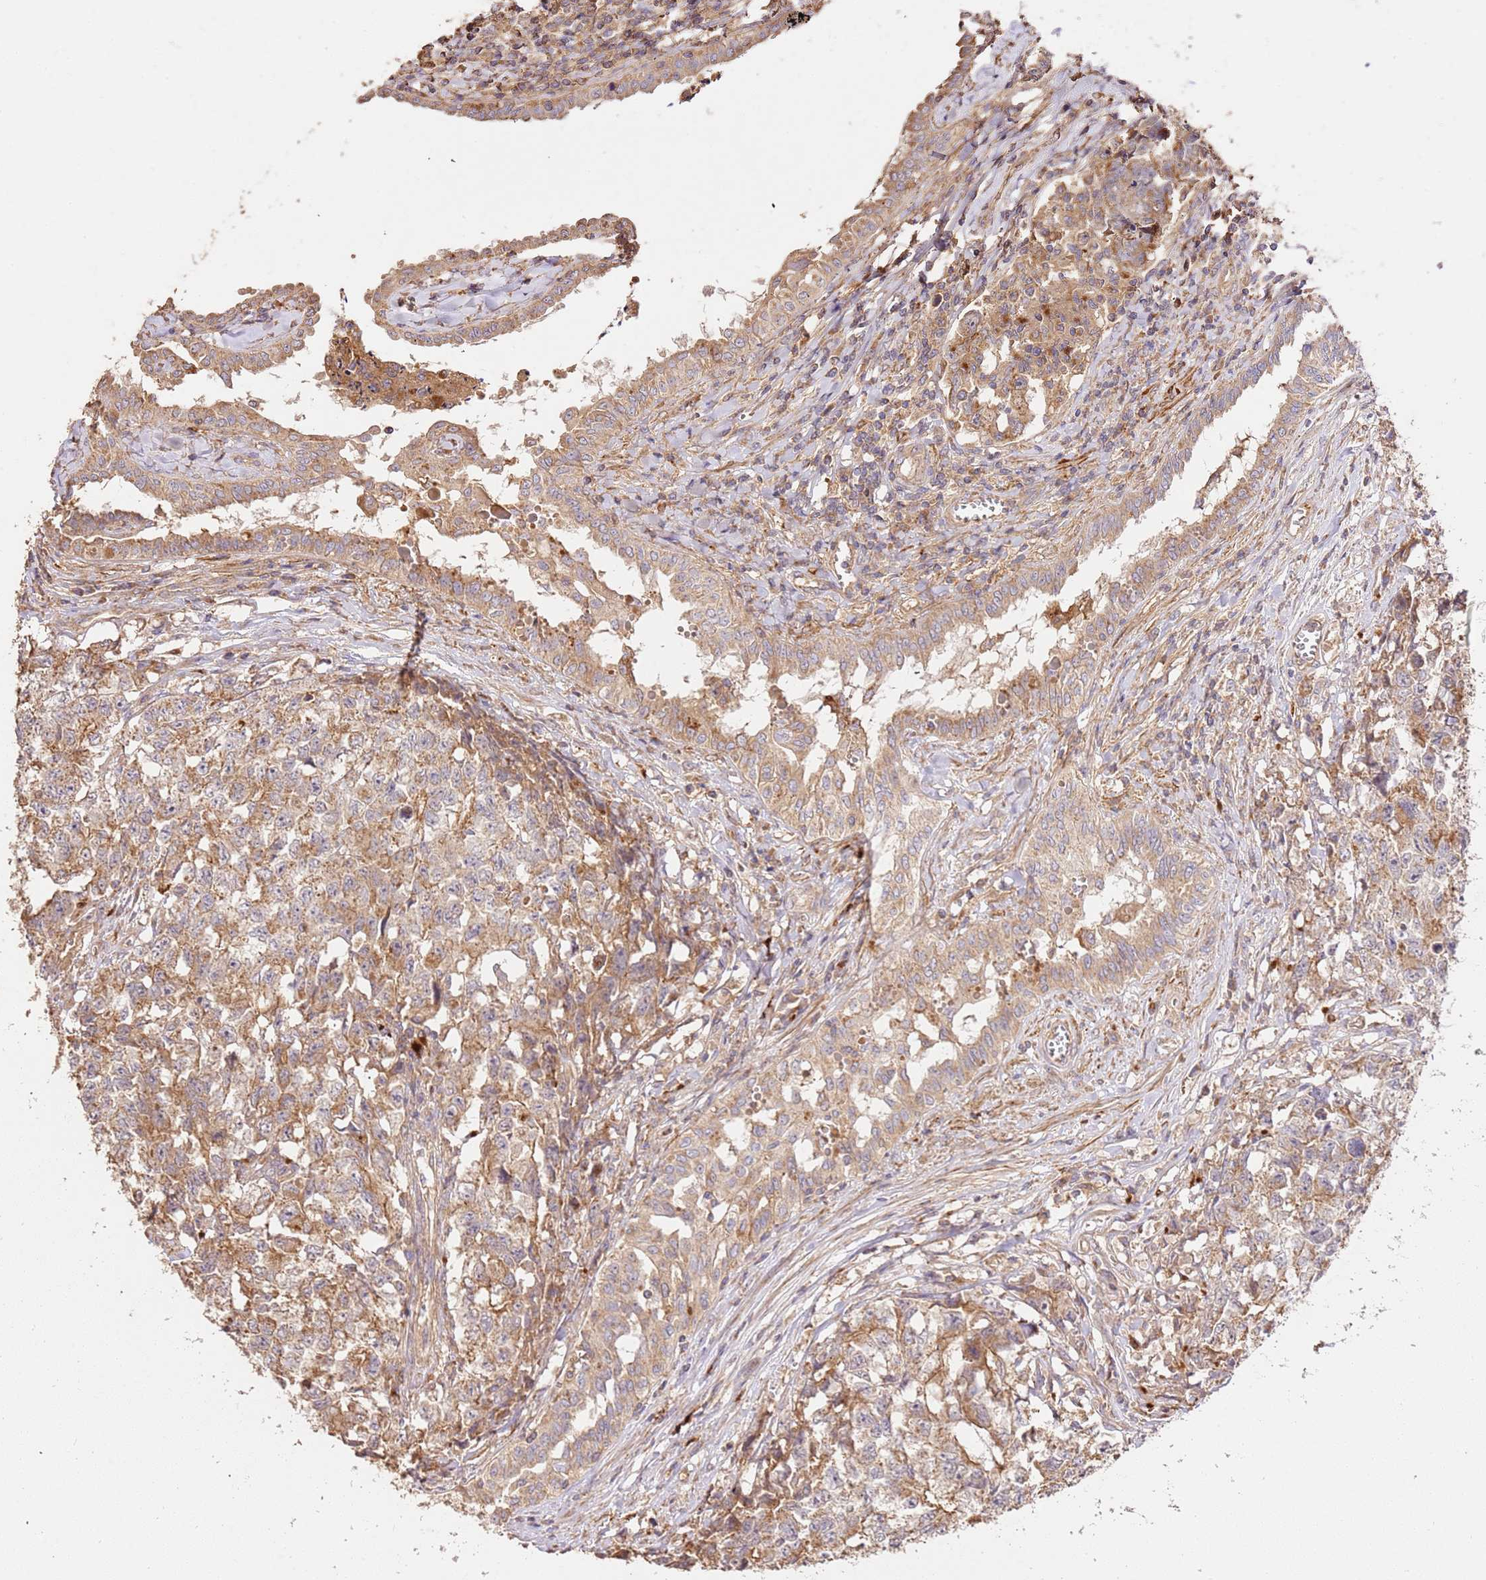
{"staining": {"intensity": "moderate", "quantity": "25%-75%", "location": "cytoplasmic/membranous"}, "tissue": "testis cancer", "cell_type": "Tumor cells", "image_type": "cancer", "snomed": [{"axis": "morphology", "description": "Carcinoma, Embryonal, NOS"}, {"axis": "topography", "description": "Testis"}], "caption": "IHC of human testis cancer reveals medium levels of moderate cytoplasmic/membranous staining in approximately 25%-75% of tumor cells.", "gene": "CEP55", "patient": {"sex": "male", "age": 31}}